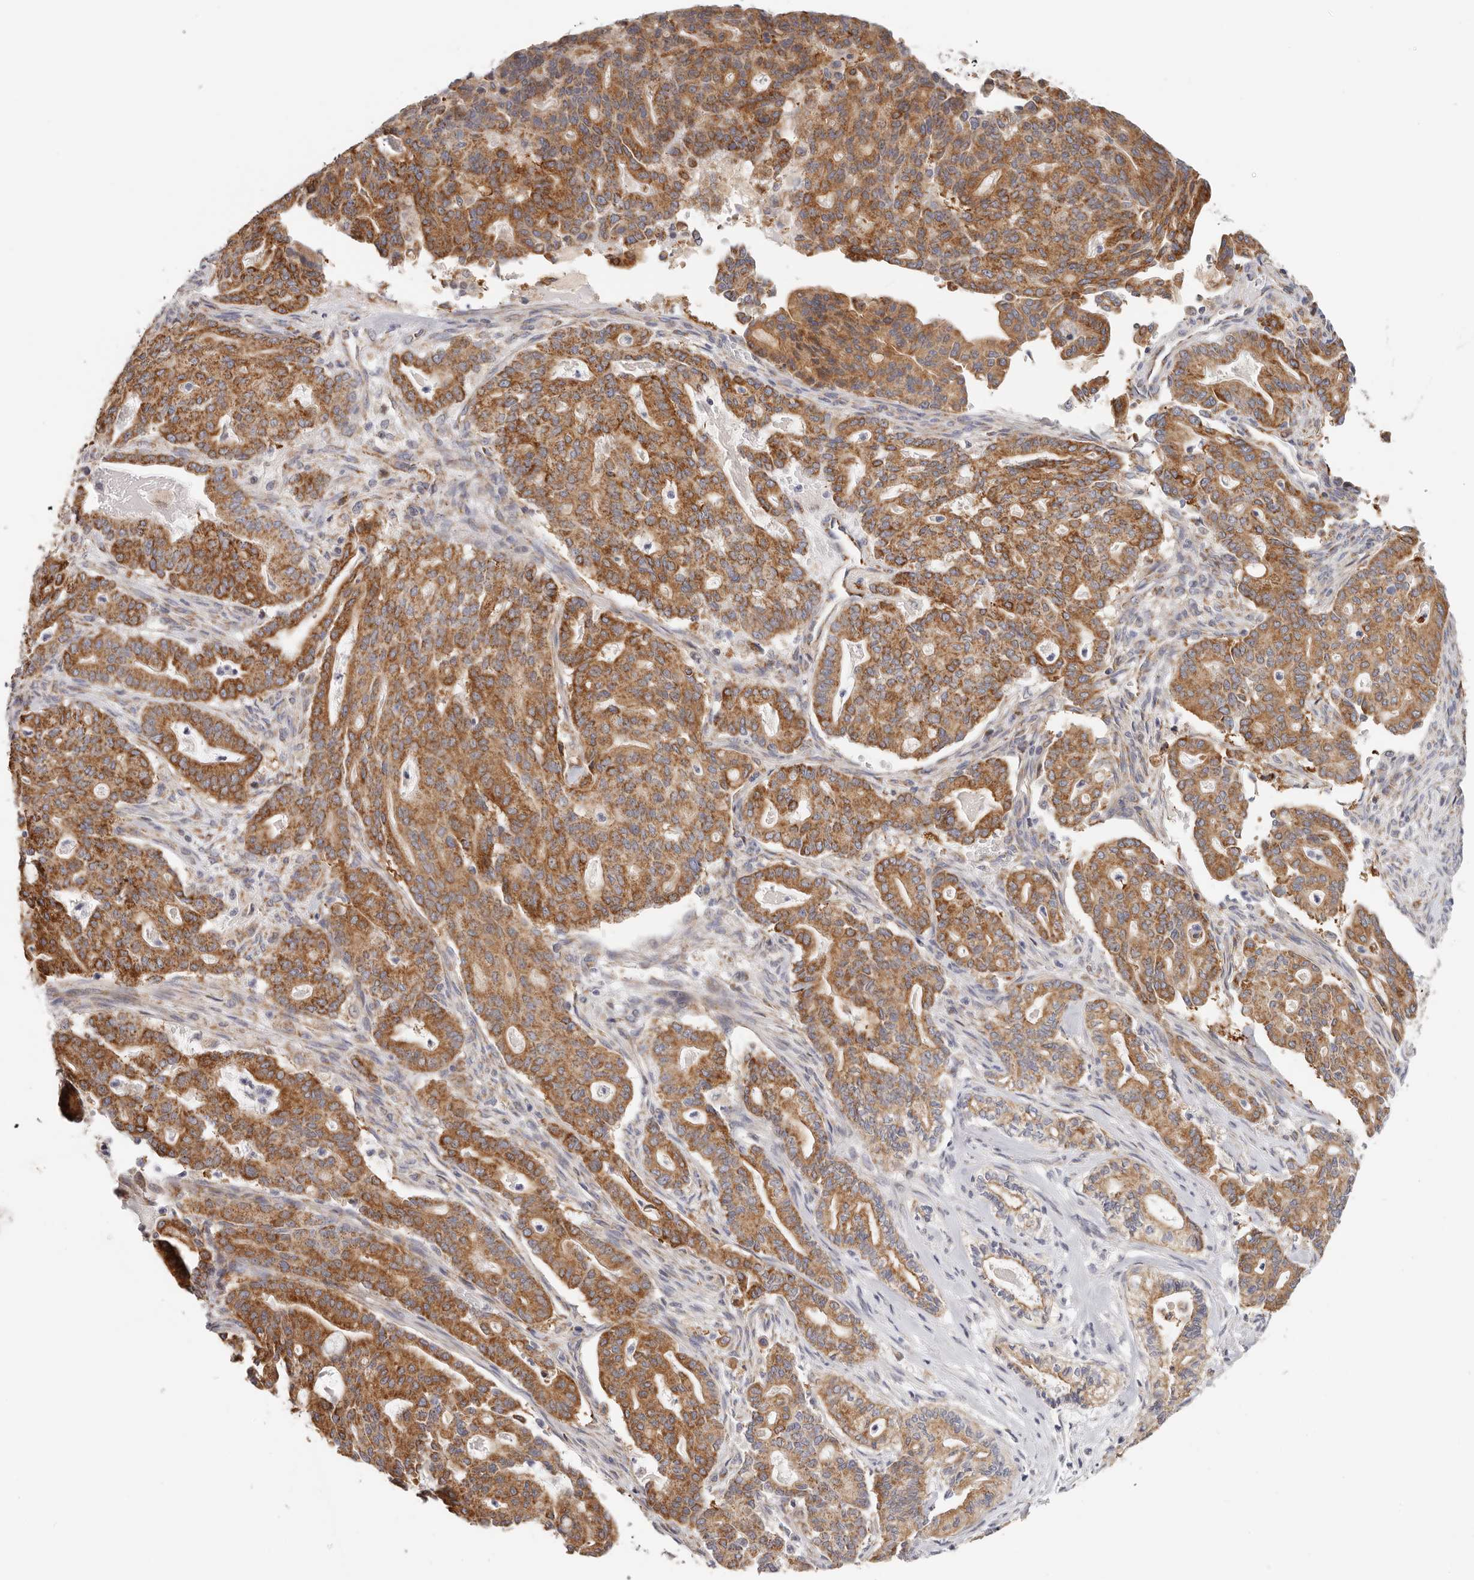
{"staining": {"intensity": "strong", "quantity": ">75%", "location": "cytoplasmic/membranous"}, "tissue": "pancreatic cancer", "cell_type": "Tumor cells", "image_type": "cancer", "snomed": [{"axis": "morphology", "description": "Adenocarcinoma, NOS"}, {"axis": "topography", "description": "Pancreas"}], "caption": "Protein expression analysis of human pancreatic cancer (adenocarcinoma) reveals strong cytoplasmic/membranous expression in about >75% of tumor cells. The staining was performed using DAB (3,3'-diaminobenzidine), with brown indicating positive protein expression. Nuclei are stained blue with hematoxylin.", "gene": "AFDN", "patient": {"sex": "male", "age": 63}}